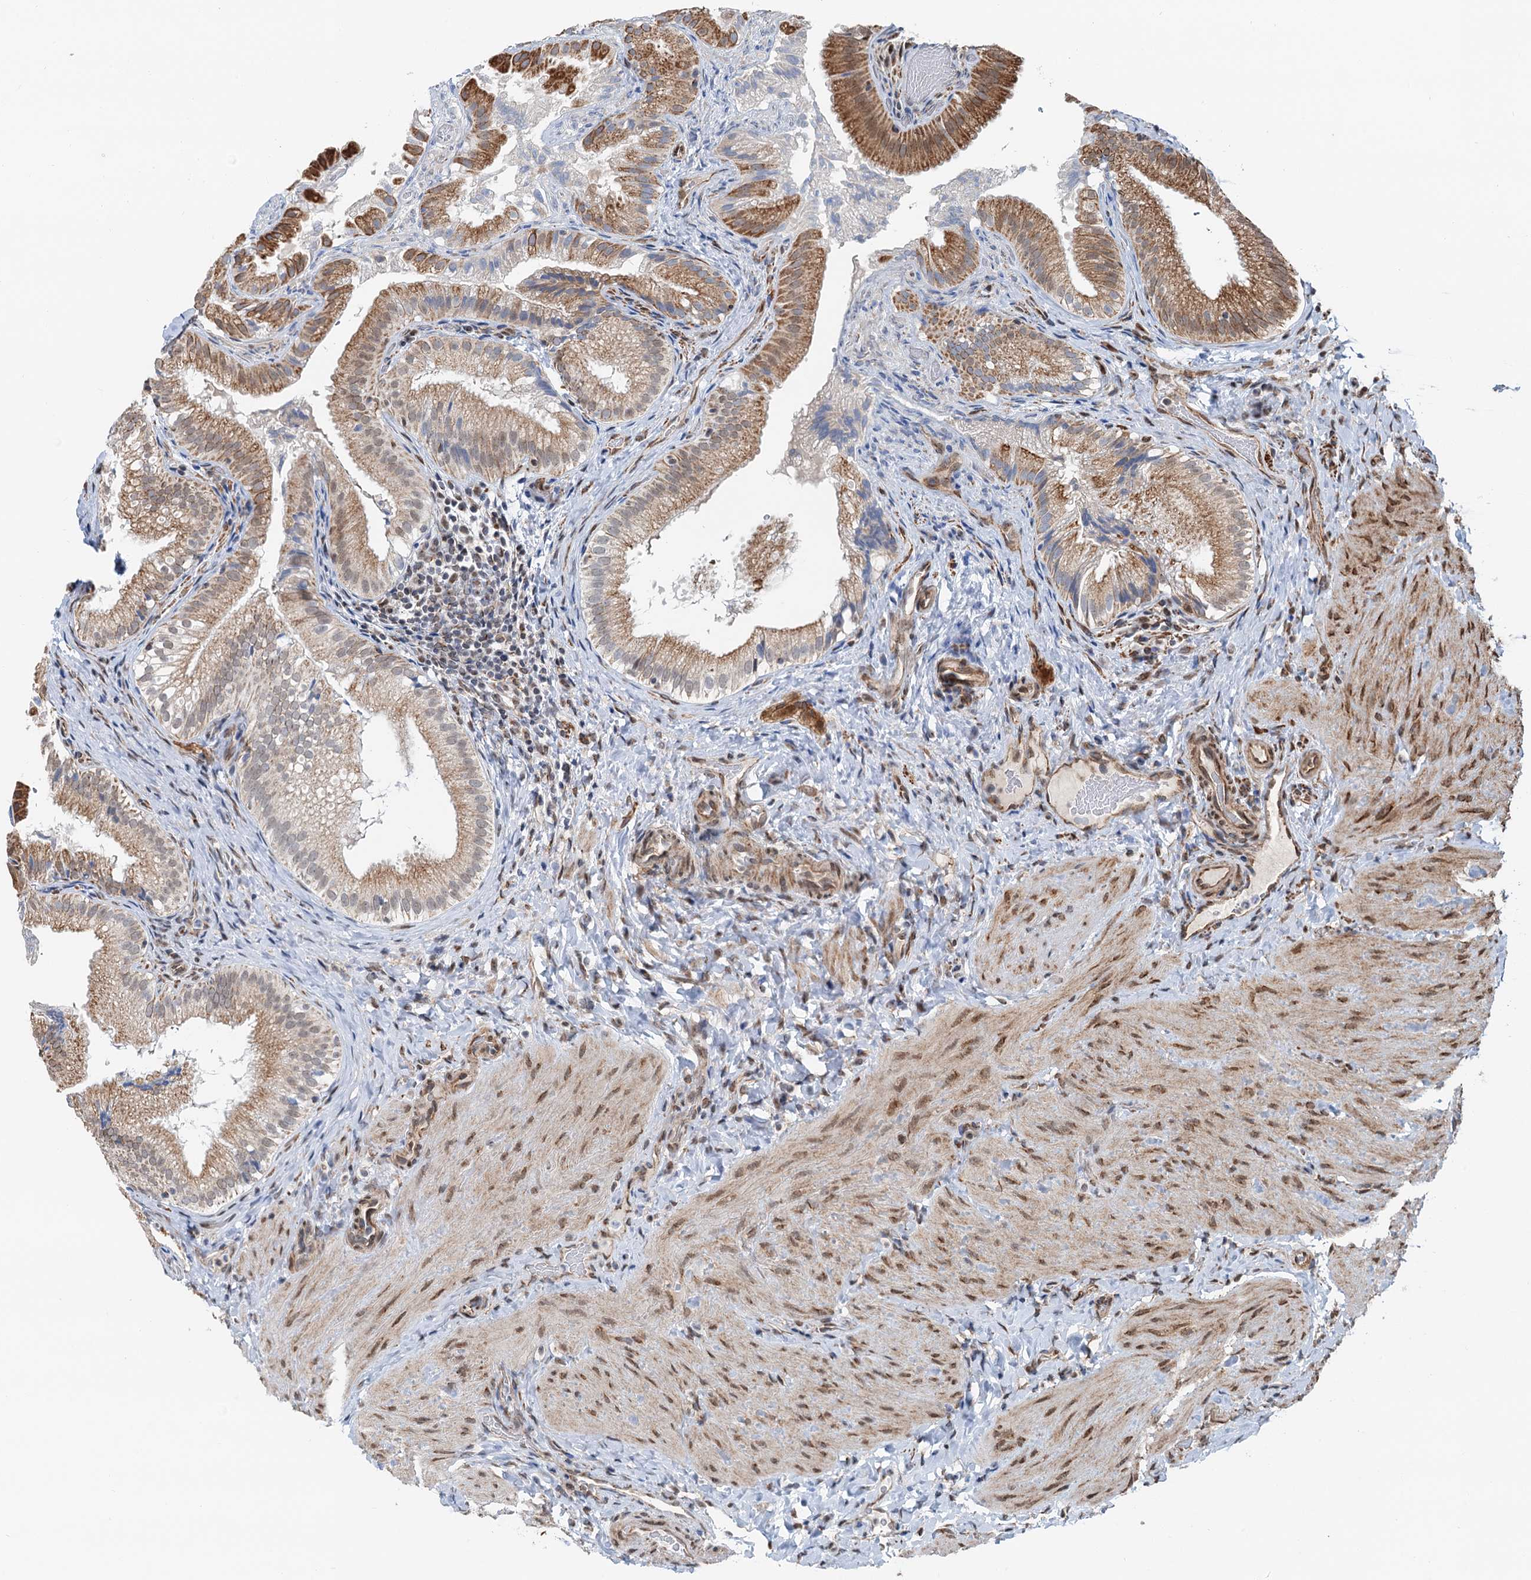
{"staining": {"intensity": "moderate", "quantity": ">75%", "location": "cytoplasmic/membranous"}, "tissue": "gallbladder", "cell_type": "Glandular cells", "image_type": "normal", "snomed": [{"axis": "morphology", "description": "Normal tissue, NOS"}, {"axis": "topography", "description": "Gallbladder"}], "caption": "IHC photomicrograph of benign human gallbladder stained for a protein (brown), which shows medium levels of moderate cytoplasmic/membranous positivity in about >75% of glandular cells.", "gene": "CFDP1", "patient": {"sex": "female", "age": 30}}